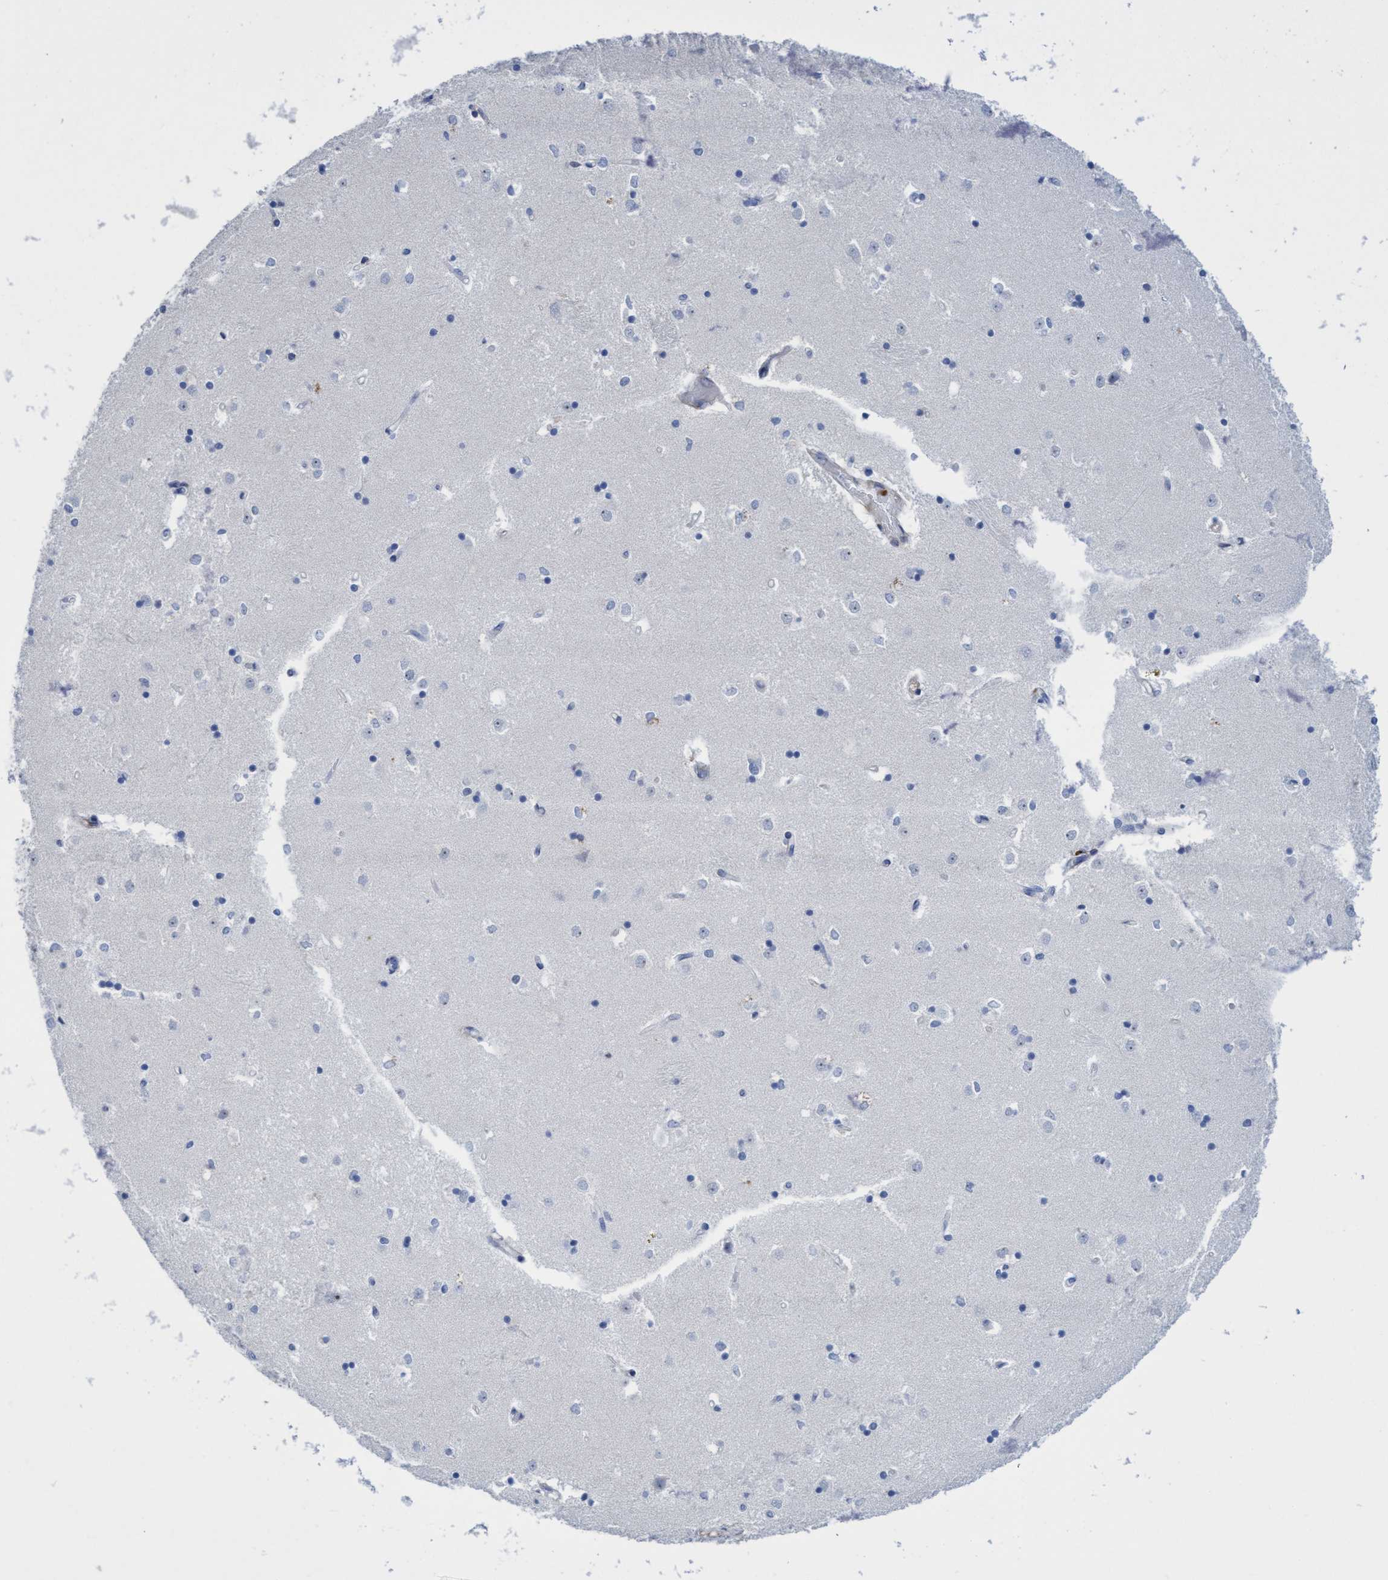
{"staining": {"intensity": "negative", "quantity": "none", "location": "none"}, "tissue": "caudate", "cell_type": "Glial cells", "image_type": "normal", "snomed": [{"axis": "morphology", "description": "Normal tissue, NOS"}, {"axis": "topography", "description": "Lateral ventricle wall"}], "caption": "Immunohistochemistry (IHC) of normal caudate demonstrates no staining in glial cells. (Stains: DAB immunohistochemistry (IHC) with hematoxylin counter stain, Microscopy: brightfield microscopy at high magnification).", "gene": "CBX2", "patient": {"sex": "male", "age": 45}}